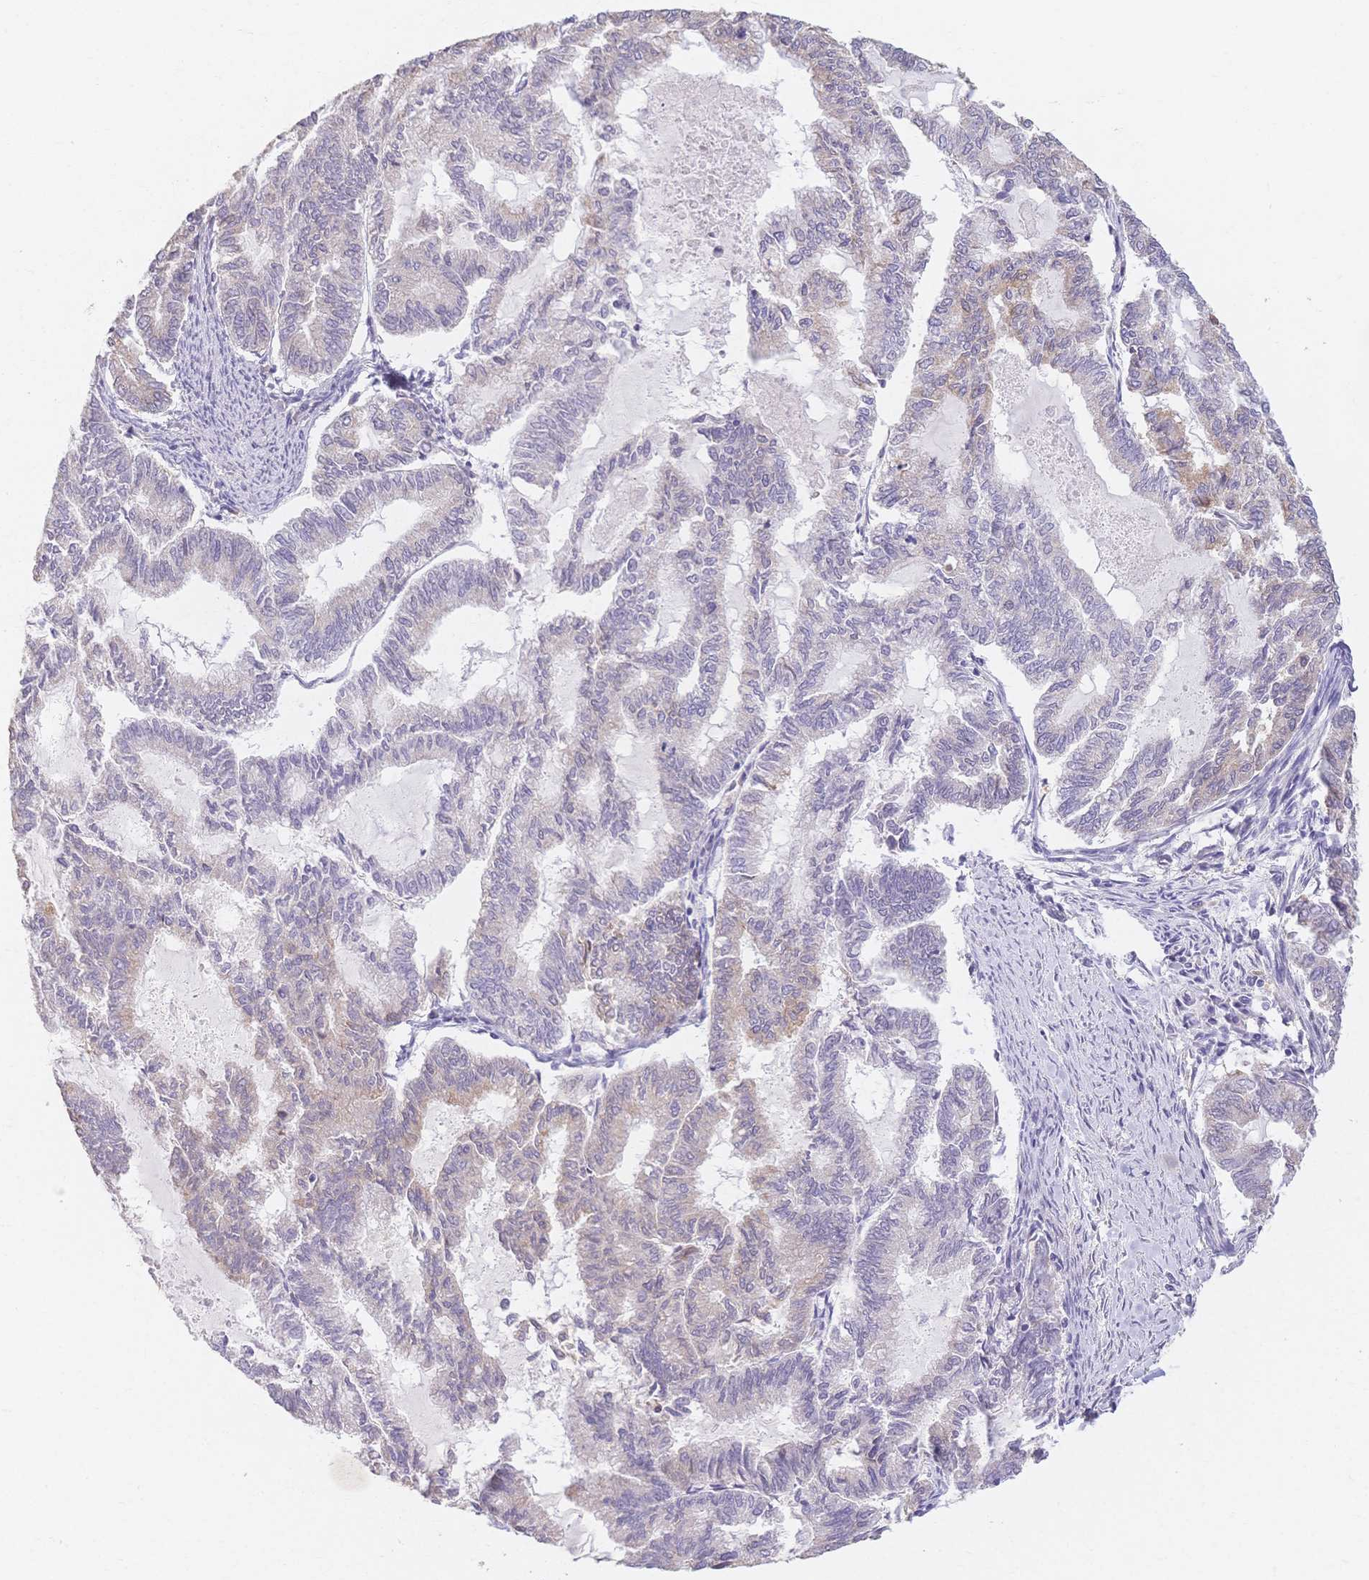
{"staining": {"intensity": "weak", "quantity": "<25%", "location": "cytoplasmic/membranous"}, "tissue": "endometrial cancer", "cell_type": "Tumor cells", "image_type": "cancer", "snomed": [{"axis": "morphology", "description": "Adenocarcinoma, NOS"}, {"axis": "topography", "description": "Endometrium"}], "caption": "An immunohistochemistry histopathology image of endometrial cancer (adenocarcinoma) is shown. There is no staining in tumor cells of endometrial cancer (adenocarcinoma).", "gene": "HS3ST5", "patient": {"sex": "female", "age": 79}}